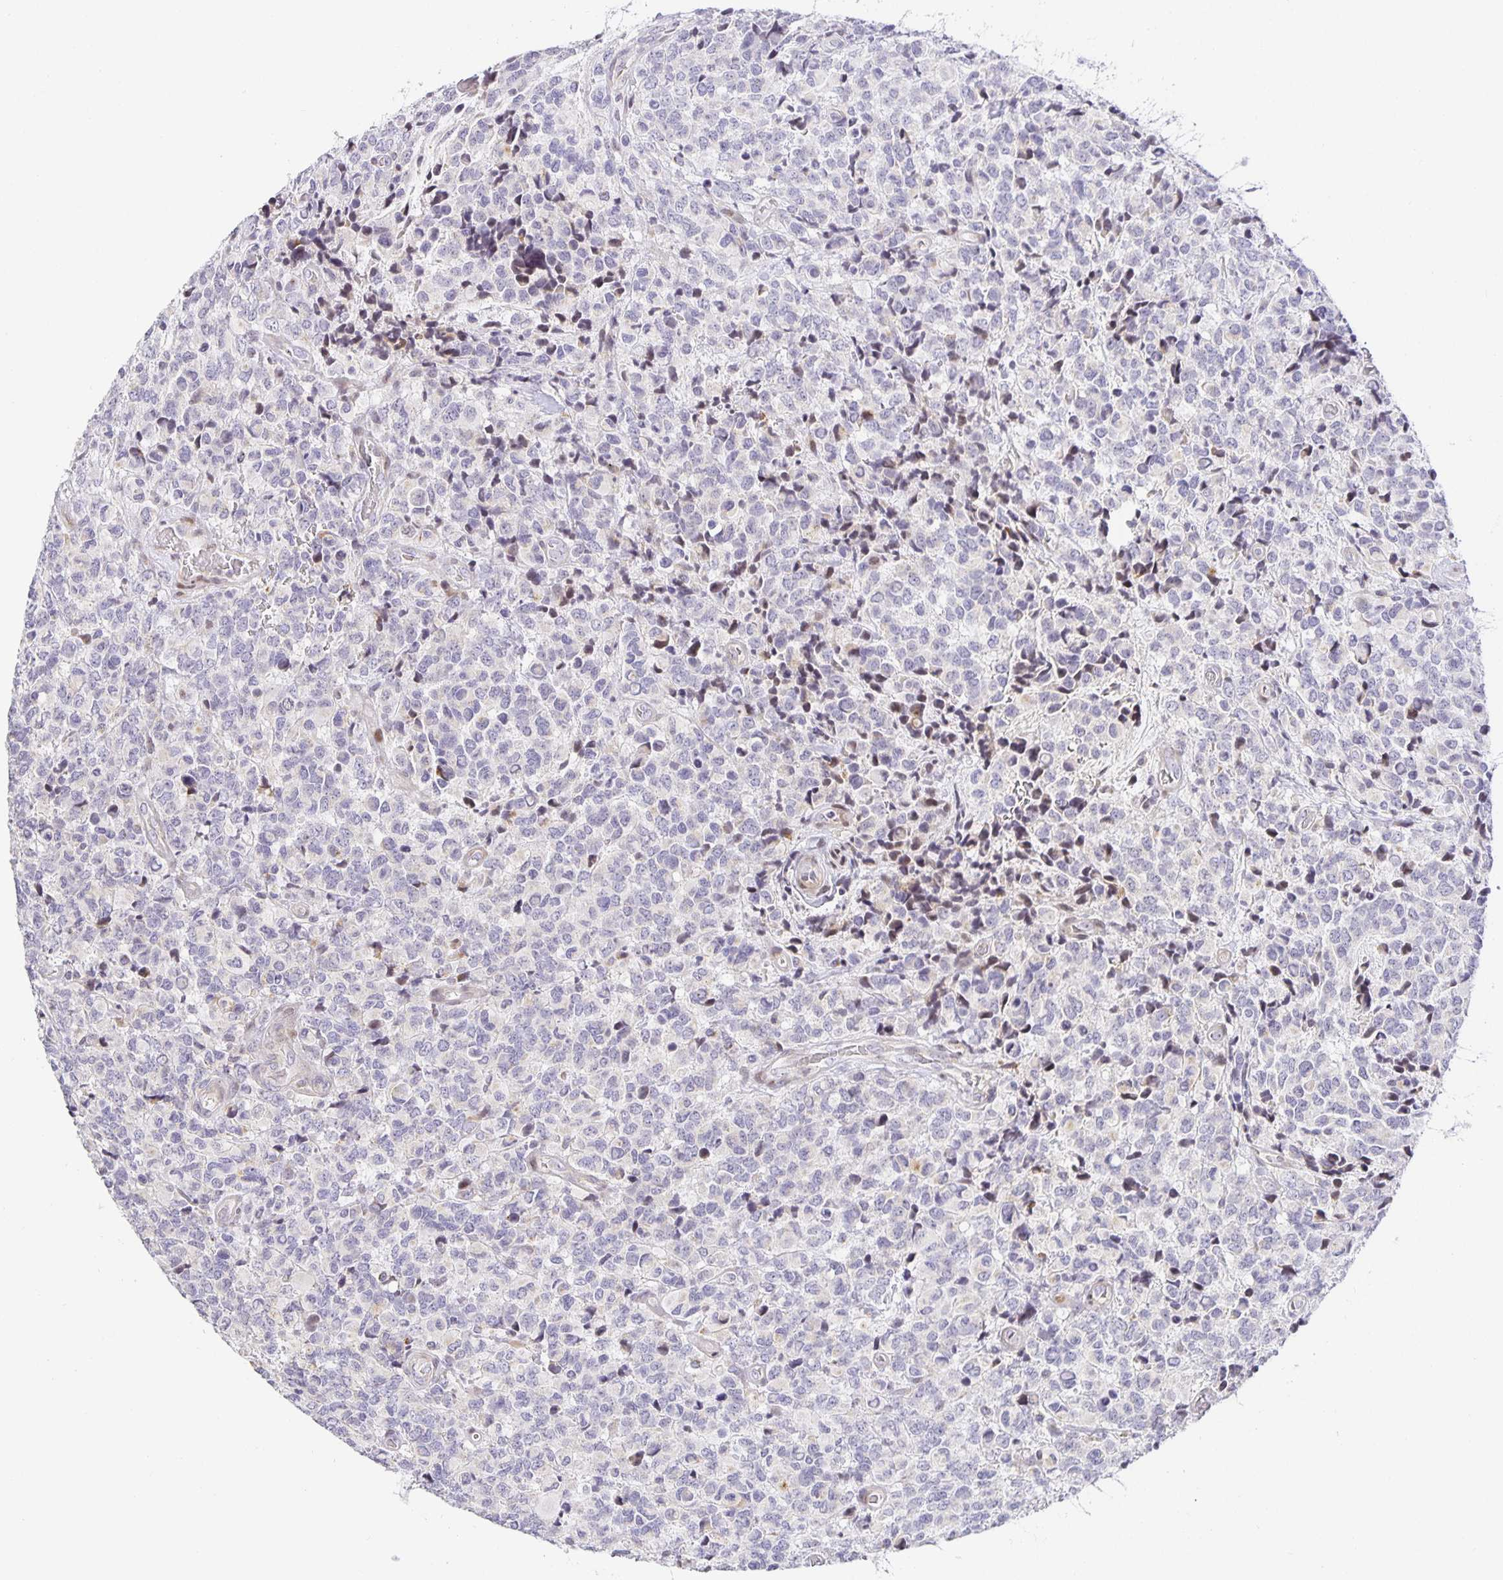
{"staining": {"intensity": "negative", "quantity": "none", "location": "none"}, "tissue": "glioma", "cell_type": "Tumor cells", "image_type": "cancer", "snomed": [{"axis": "morphology", "description": "Glioma, malignant, High grade"}, {"axis": "topography", "description": "Brain"}], "caption": "Tumor cells are negative for brown protein staining in malignant glioma (high-grade). The staining is performed using DAB (3,3'-diaminobenzidine) brown chromogen with nuclei counter-stained in using hematoxylin.", "gene": "TJP3", "patient": {"sex": "male", "age": 39}}